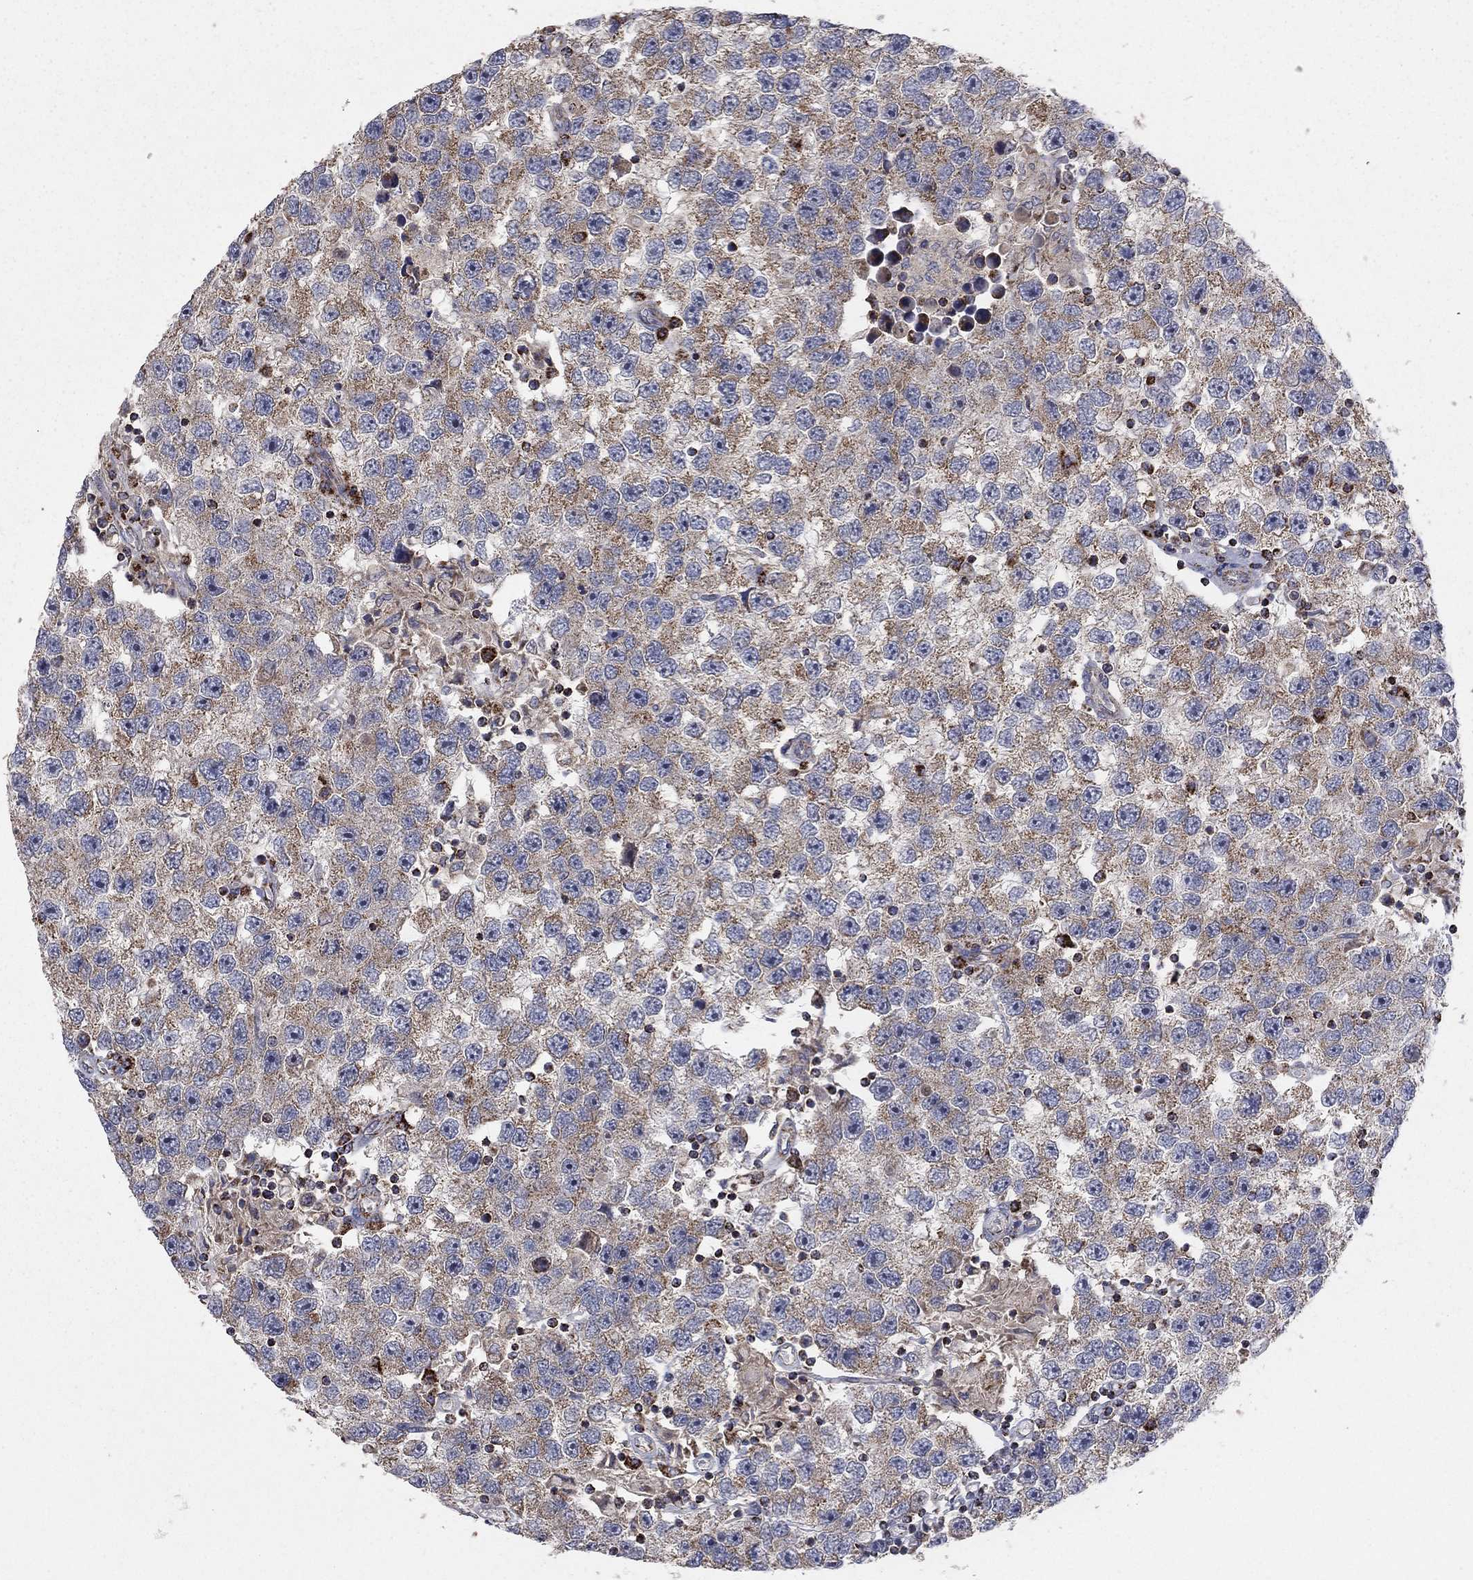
{"staining": {"intensity": "weak", "quantity": ">75%", "location": "cytoplasmic/membranous"}, "tissue": "testis cancer", "cell_type": "Tumor cells", "image_type": "cancer", "snomed": [{"axis": "morphology", "description": "Seminoma, NOS"}, {"axis": "topography", "description": "Testis"}], "caption": "Immunohistochemistry (IHC) (DAB (3,3'-diaminobenzidine)) staining of testis cancer (seminoma) exhibits weak cytoplasmic/membranous protein staining in about >75% of tumor cells.", "gene": "GPSM1", "patient": {"sex": "male", "age": 26}}